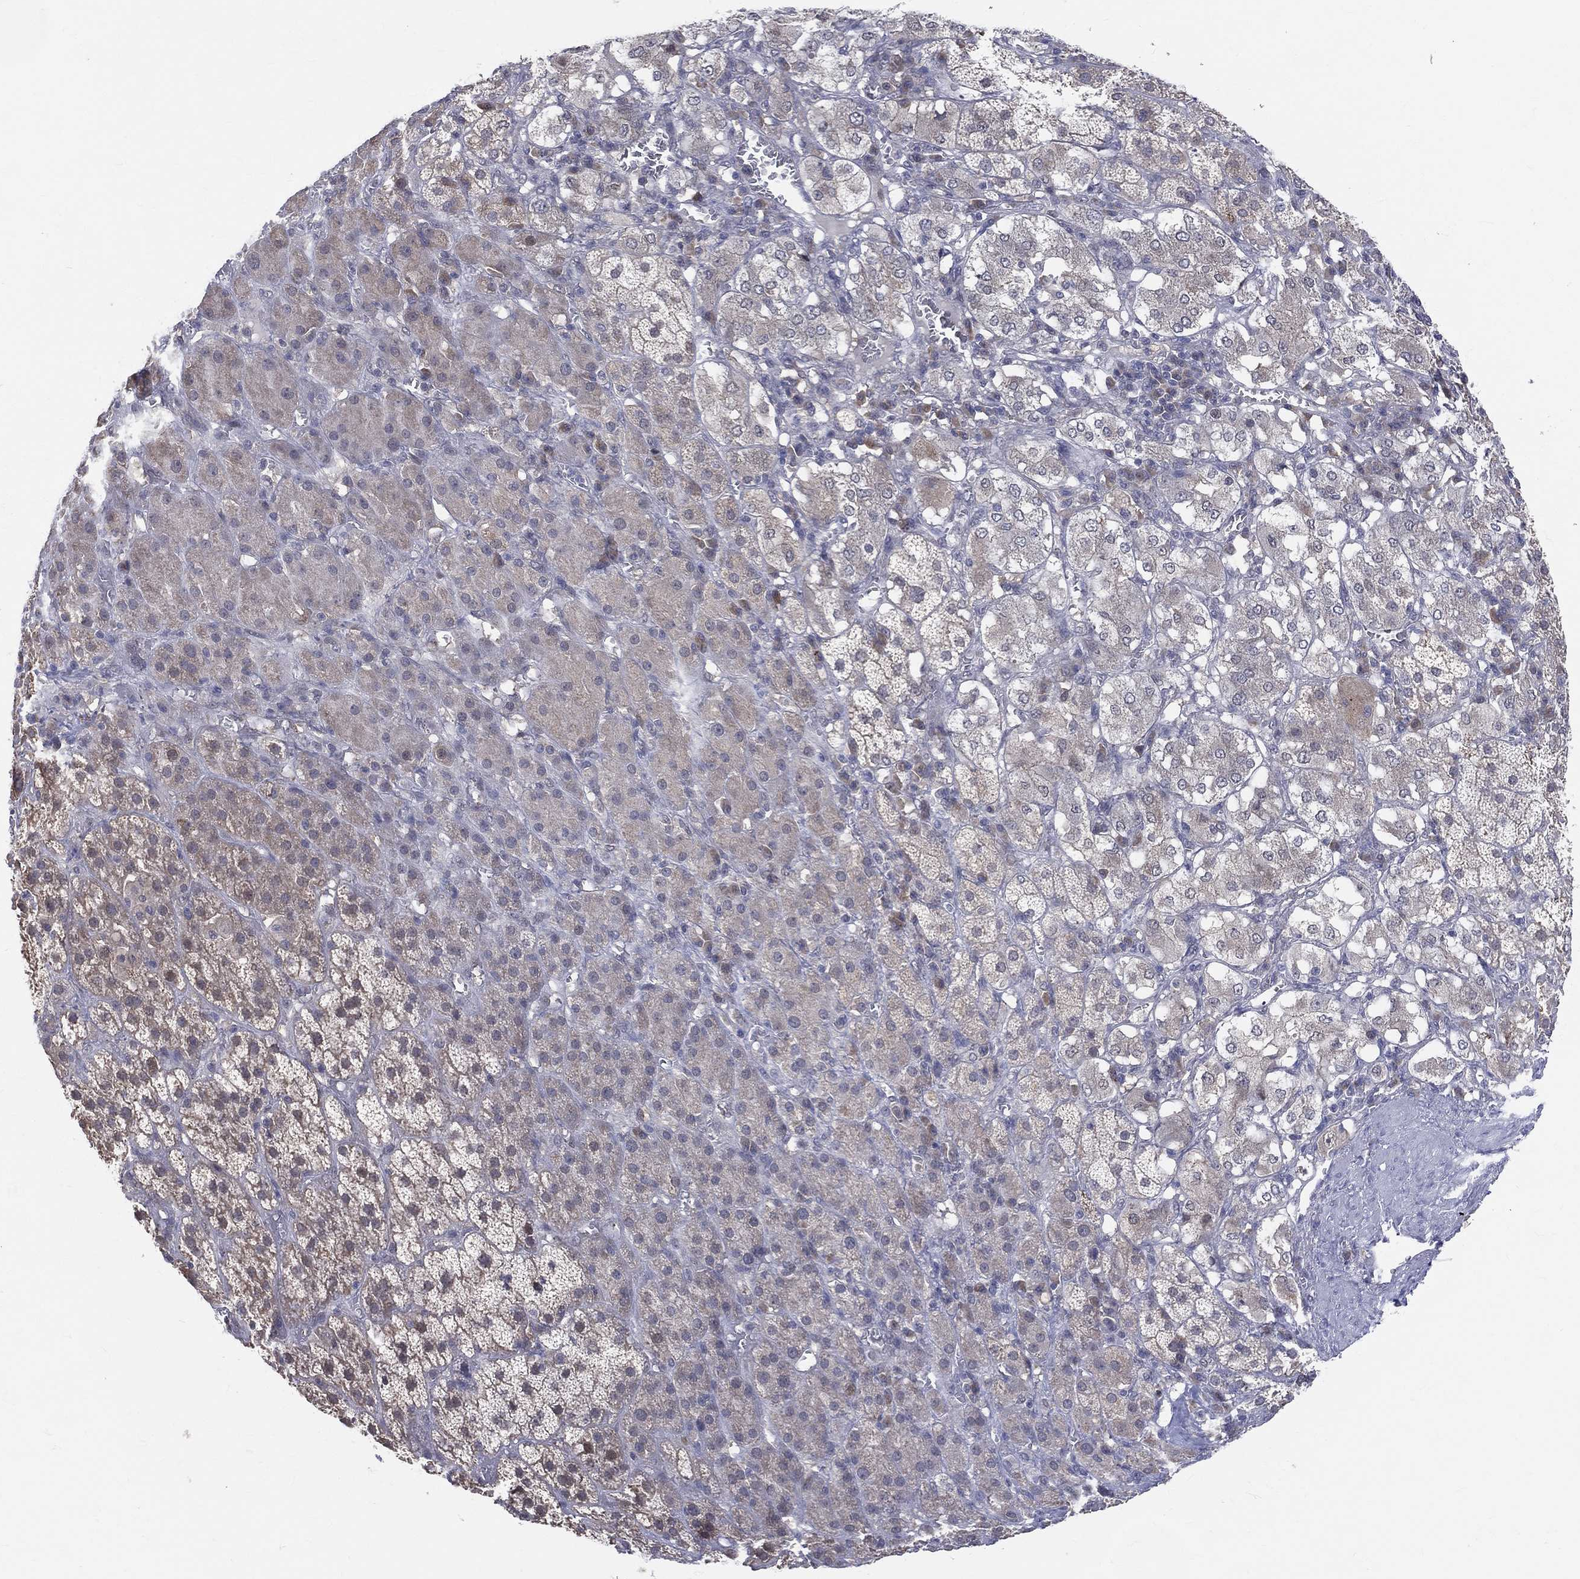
{"staining": {"intensity": "weak", "quantity": "<25%", "location": "cytoplasmic/membranous"}, "tissue": "adrenal gland", "cell_type": "Glandular cells", "image_type": "normal", "snomed": [{"axis": "morphology", "description": "Normal tissue, NOS"}, {"axis": "topography", "description": "Adrenal gland"}], "caption": "Benign adrenal gland was stained to show a protein in brown. There is no significant staining in glandular cells.", "gene": "DLG4", "patient": {"sex": "male", "age": 70}}